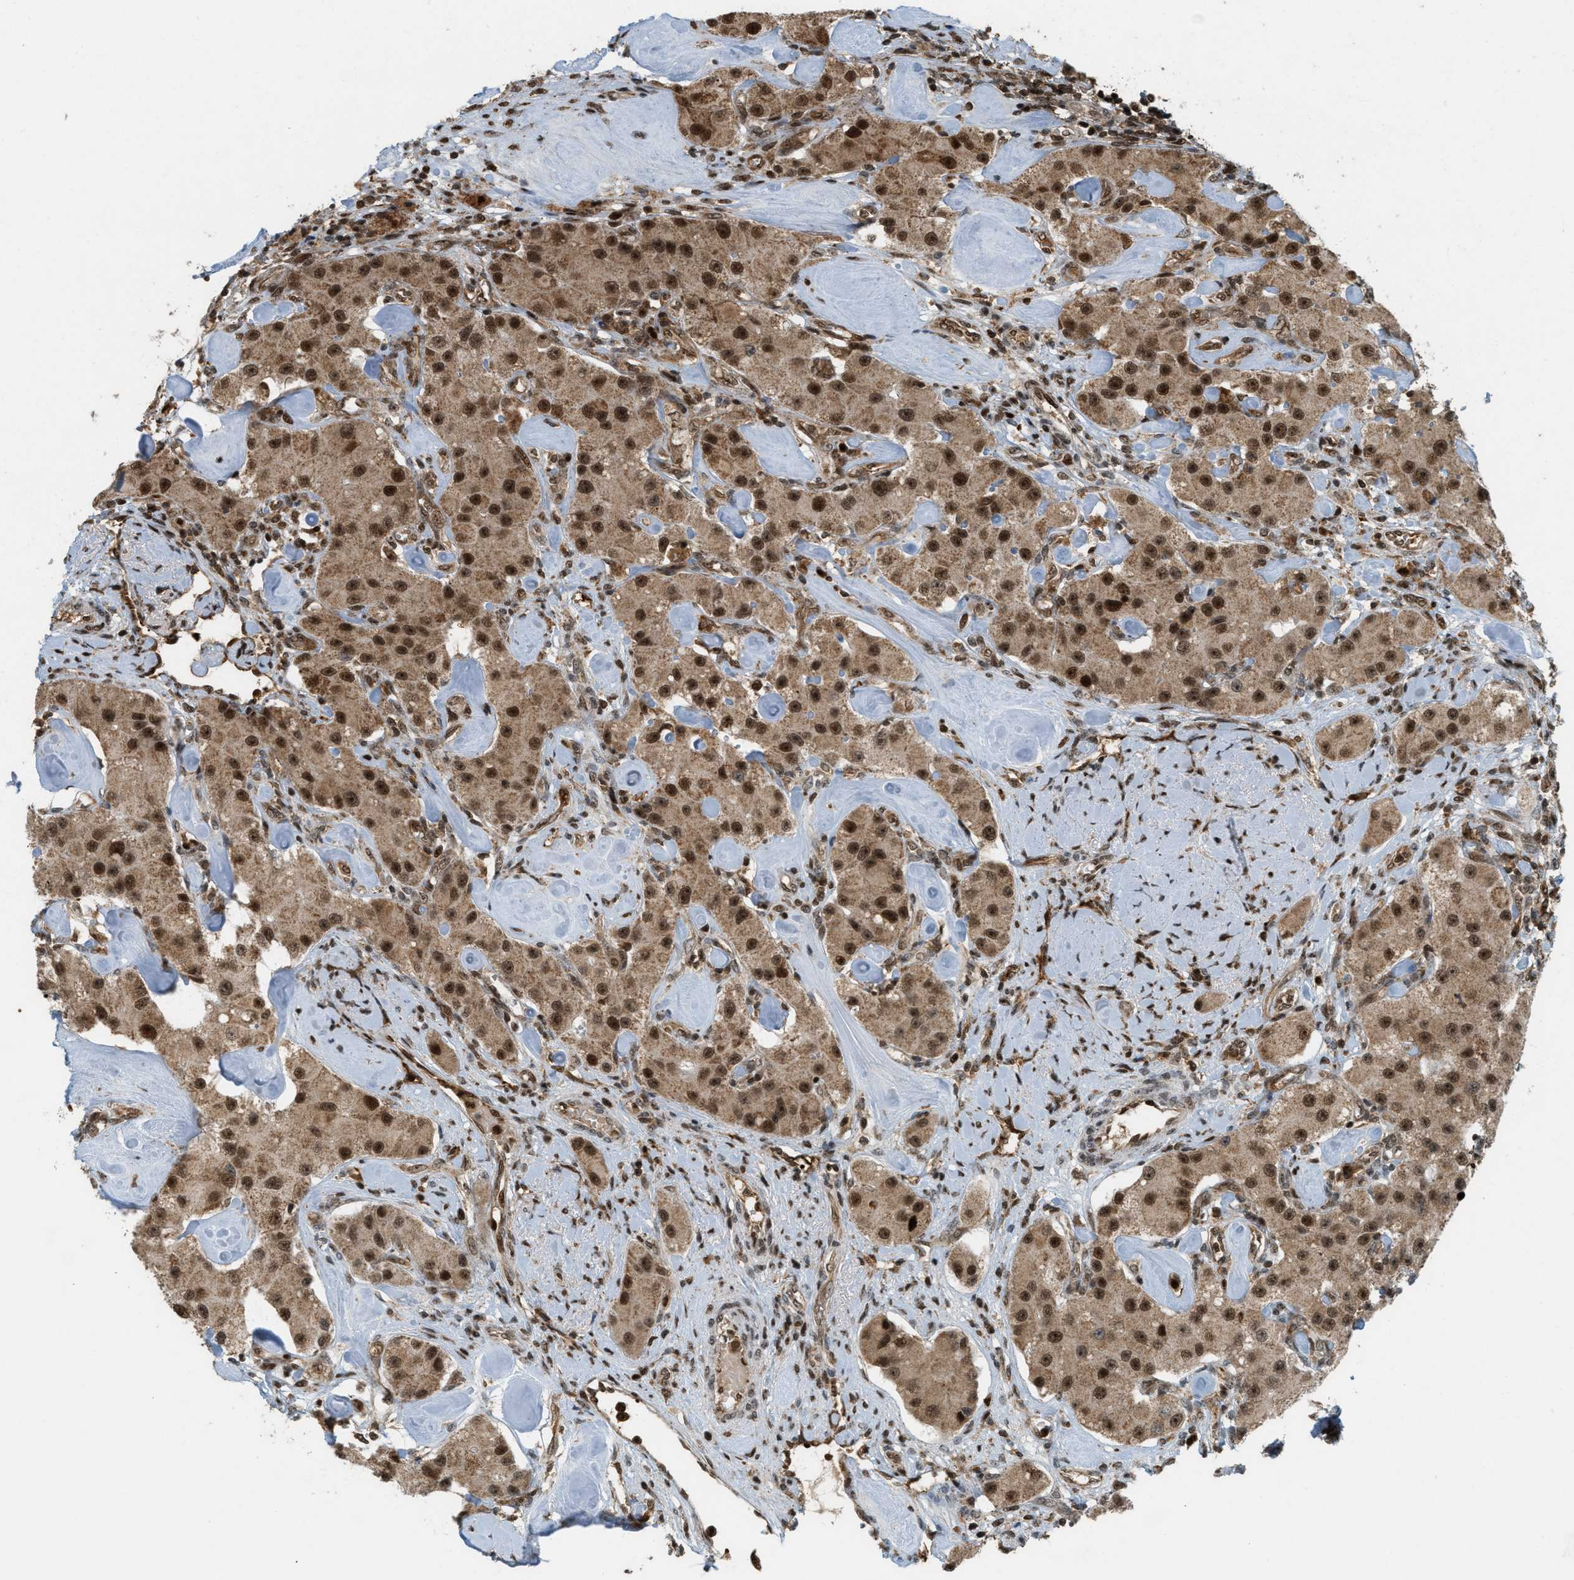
{"staining": {"intensity": "strong", "quantity": ">75%", "location": "cytoplasmic/membranous,nuclear"}, "tissue": "carcinoid", "cell_type": "Tumor cells", "image_type": "cancer", "snomed": [{"axis": "morphology", "description": "Carcinoid, malignant, NOS"}, {"axis": "topography", "description": "Pancreas"}], "caption": "Human carcinoid stained with a protein marker displays strong staining in tumor cells.", "gene": "TLK1", "patient": {"sex": "male", "age": 41}}